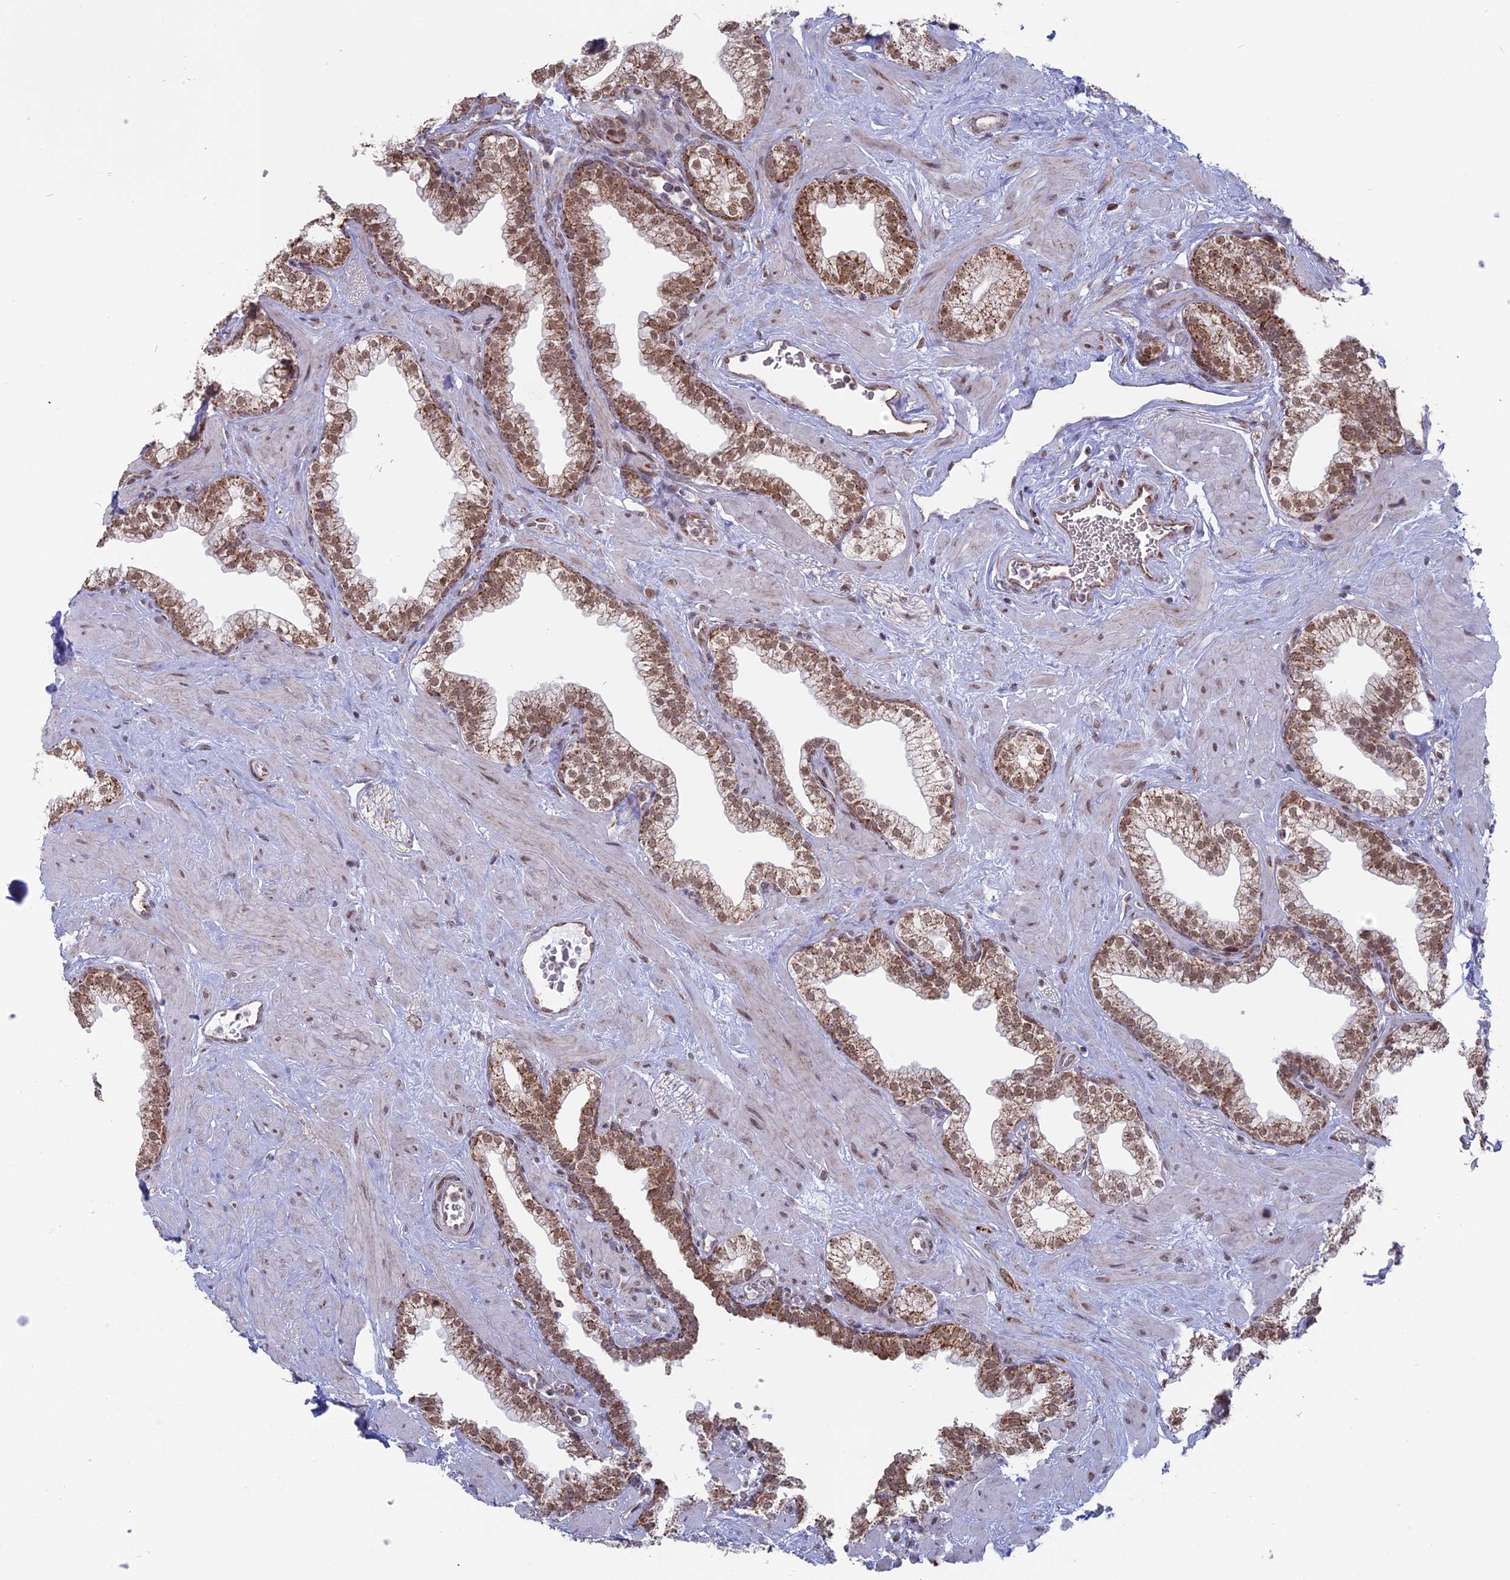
{"staining": {"intensity": "moderate", "quantity": ">75%", "location": "cytoplasmic/membranous,nuclear"}, "tissue": "prostate", "cell_type": "Glandular cells", "image_type": "normal", "snomed": [{"axis": "morphology", "description": "Normal tissue, NOS"}, {"axis": "morphology", "description": "Urothelial carcinoma, Low grade"}, {"axis": "topography", "description": "Urinary bladder"}, {"axis": "topography", "description": "Prostate"}], "caption": "This image shows immunohistochemistry (IHC) staining of normal prostate, with medium moderate cytoplasmic/membranous,nuclear positivity in approximately >75% of glandular cells.", "gene": "ARHGAP40", "patient": {"sex": "male", "age": 60}}